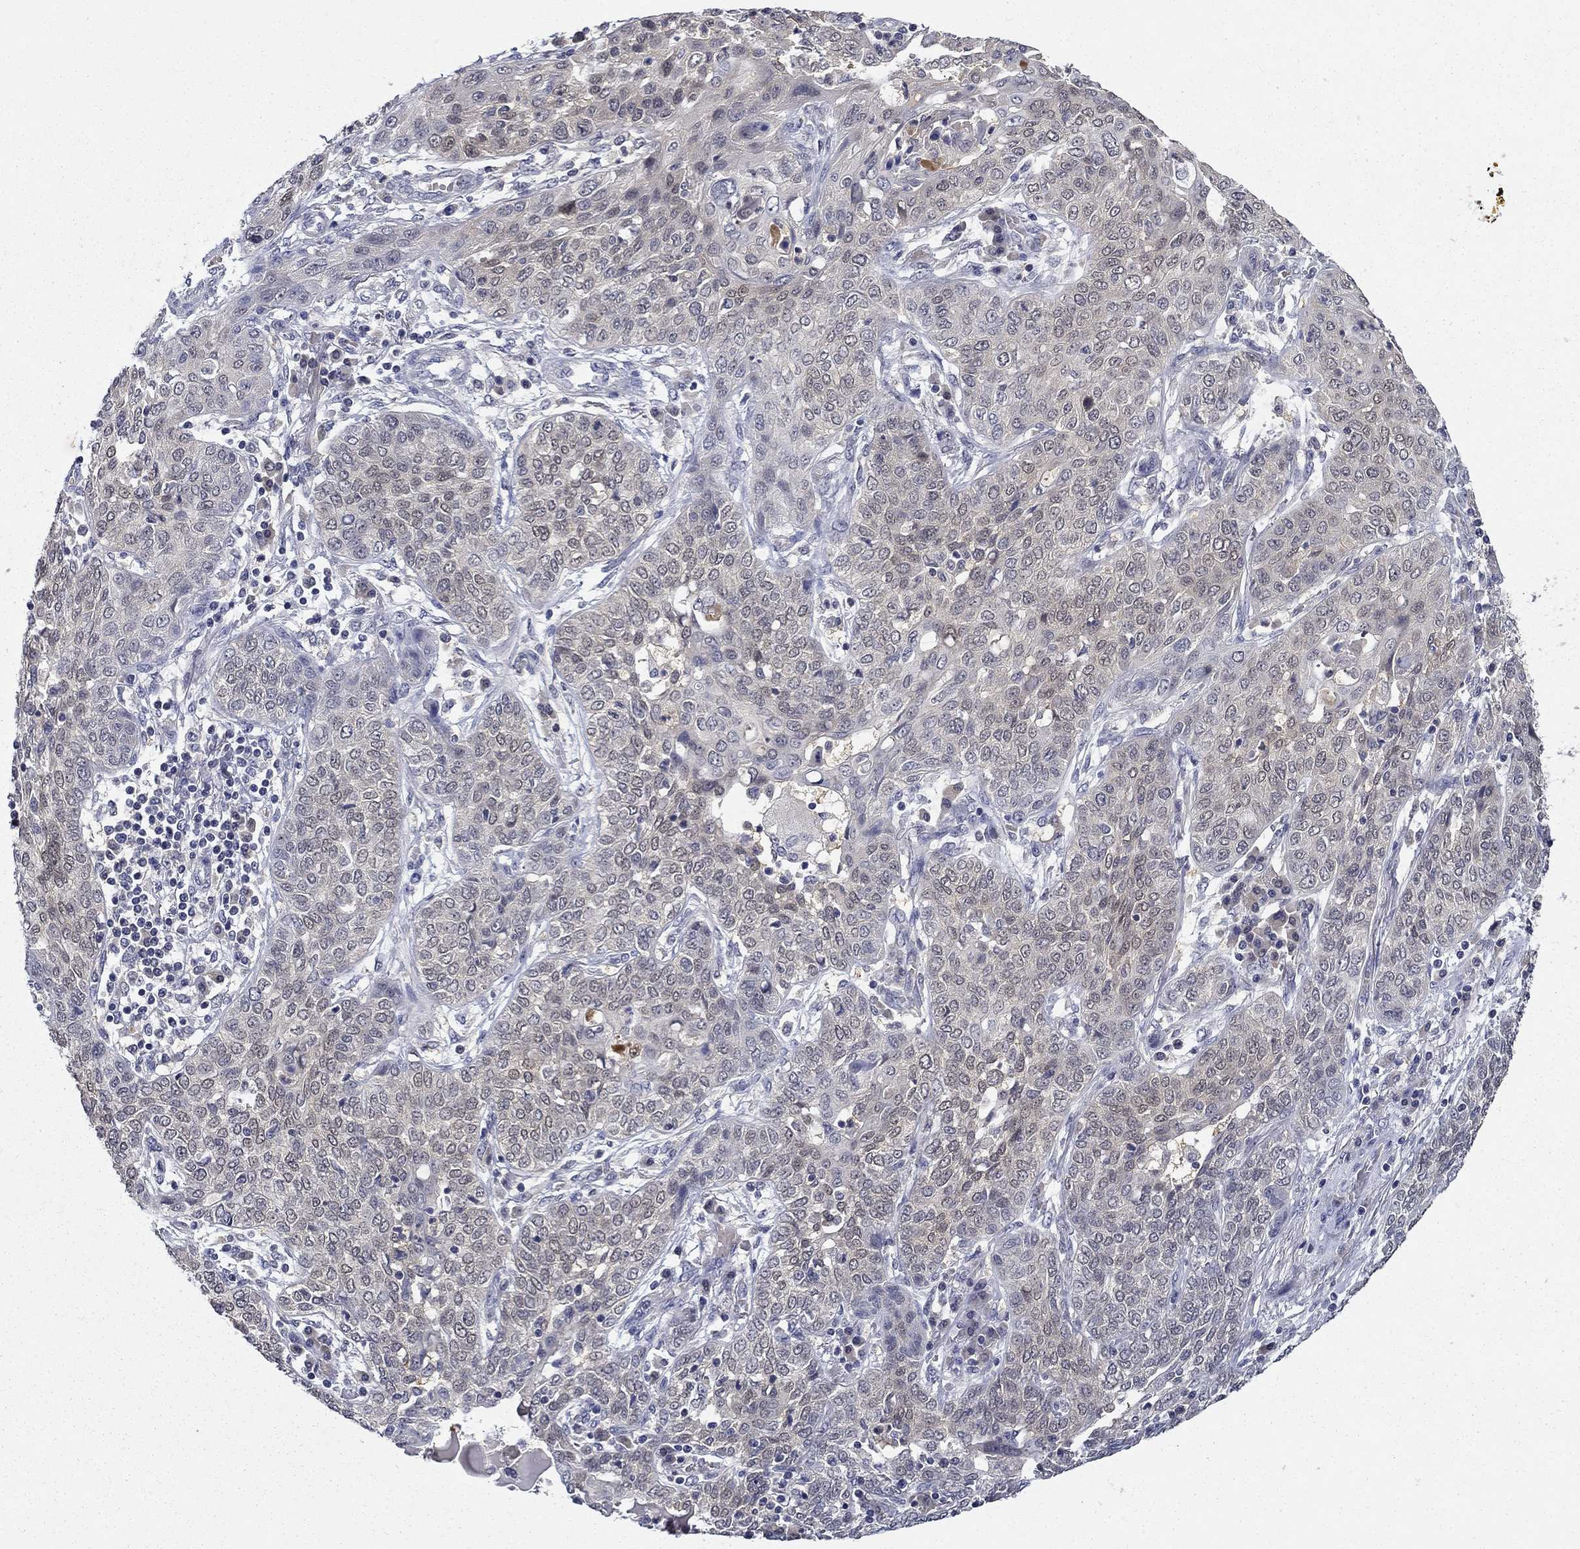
{"staining": {"intensity": "negative", "quantity": "none", "location": "none"}, "tissue": "lung cancer", "cell_type": "Tumor cells", "image_type": "cancer", "snomed": [{"axis": "morphology", "description": "Squamous cell carcinoma, NOS"}, {"axis": "topography", "description": "Lung"}], "caption": "This image is of lung squamous cell carcinoma stained with immunohistochemistry to label a protein in brown with the nuclei are counter-stained blue. There is no staining in tumor cells.", "gene": "DDTL", "patient": {"sex": "female", "age": 70}}